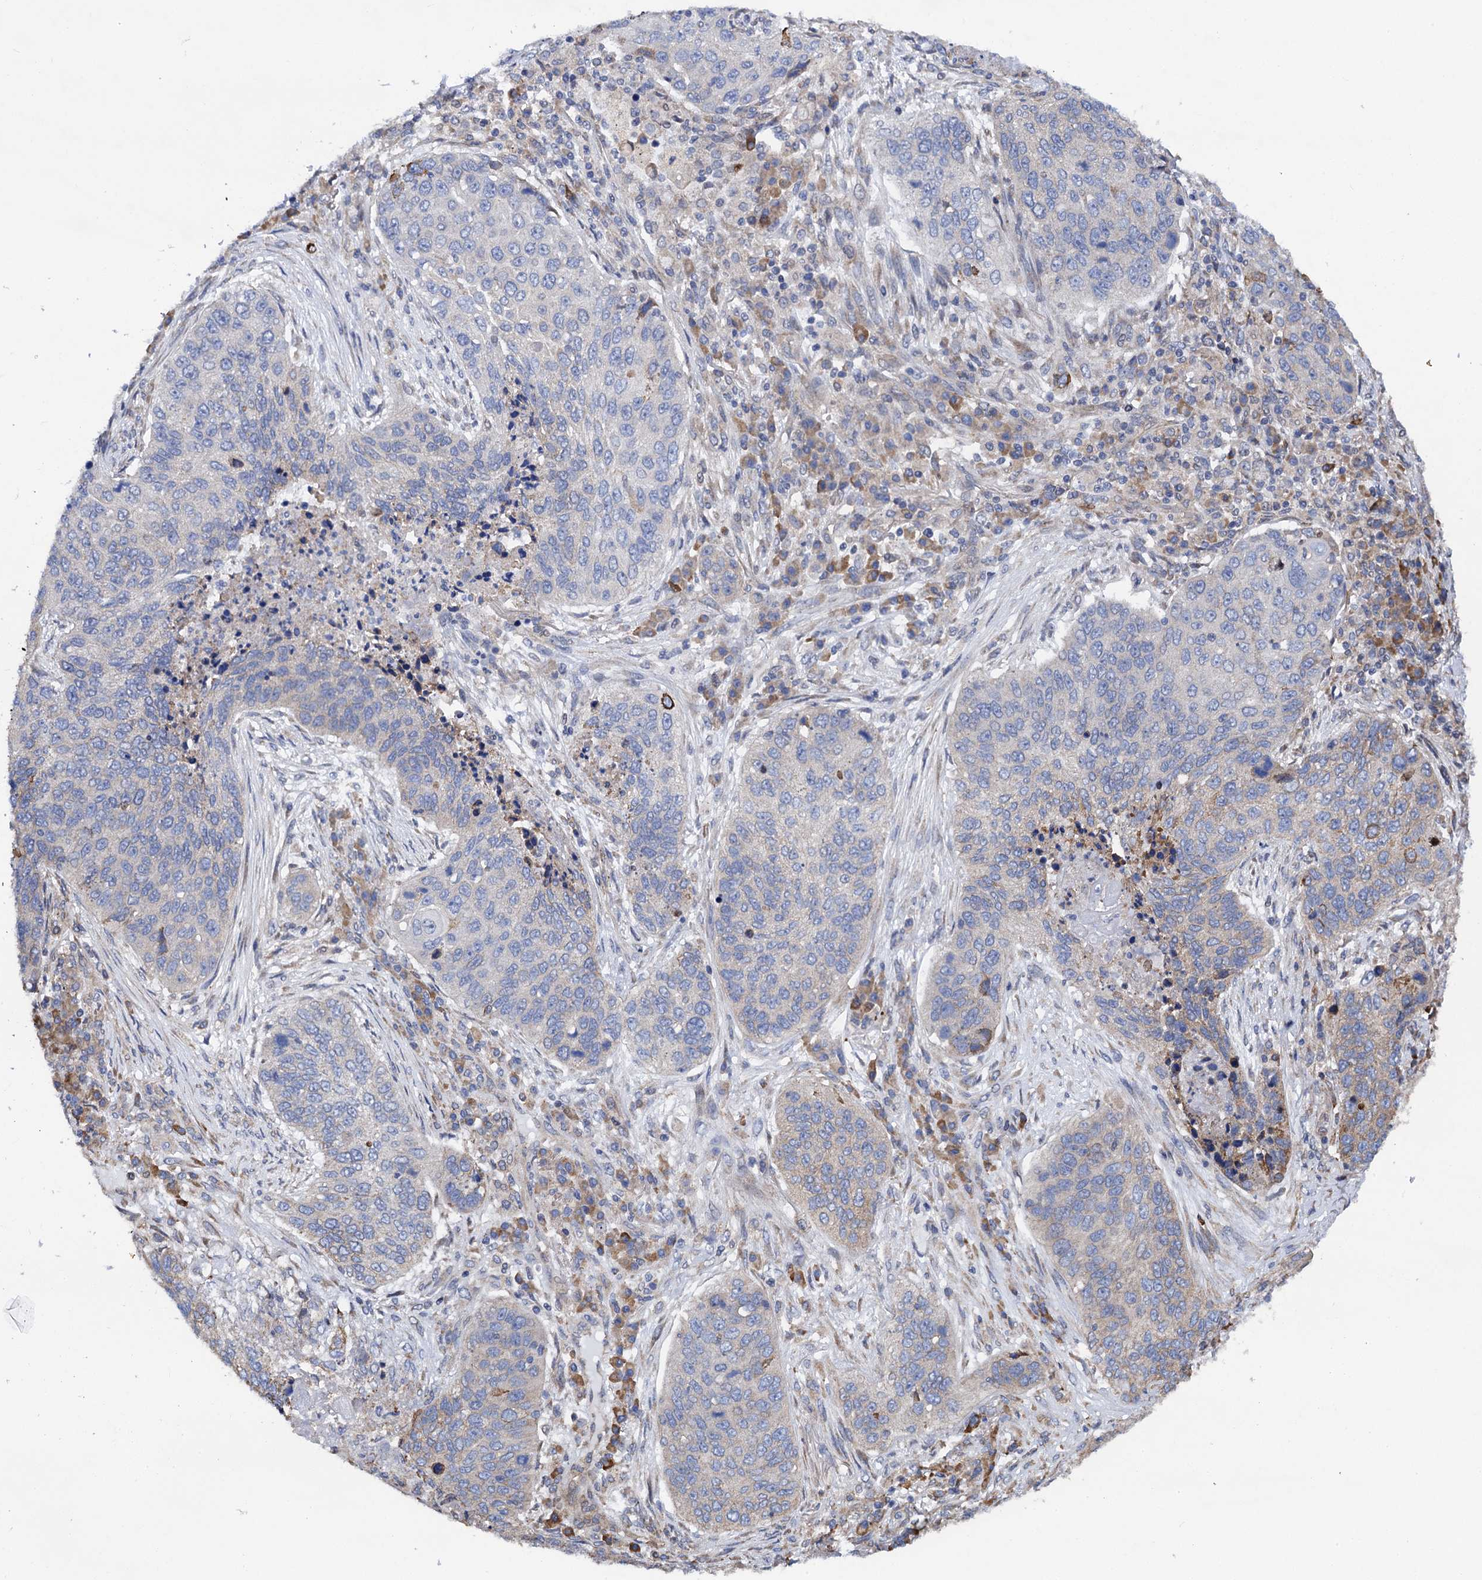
{"staining": {"intensity": "moderate", "quantity": "<25%", "location": "cytoplasmic/membranous"}, "tissue": "lung cancer", "cell_type": "Tumor cells", "image_type": "cancer", "snomed": [{"axis": "morphology", "description": "Squamous cell carcinoma, NOS"}, {"axis": "topography", "description": "Lung"}], "caption": "Lung squamous cell carcinoma stained with DAB immunohistochemistry (IHC) shows low levels of moderate cytoplasmic/membranous expression in approximately <25% of tumor cells.", "gene": "PGLS", "patient": {"sex": "female", "age": 63}}